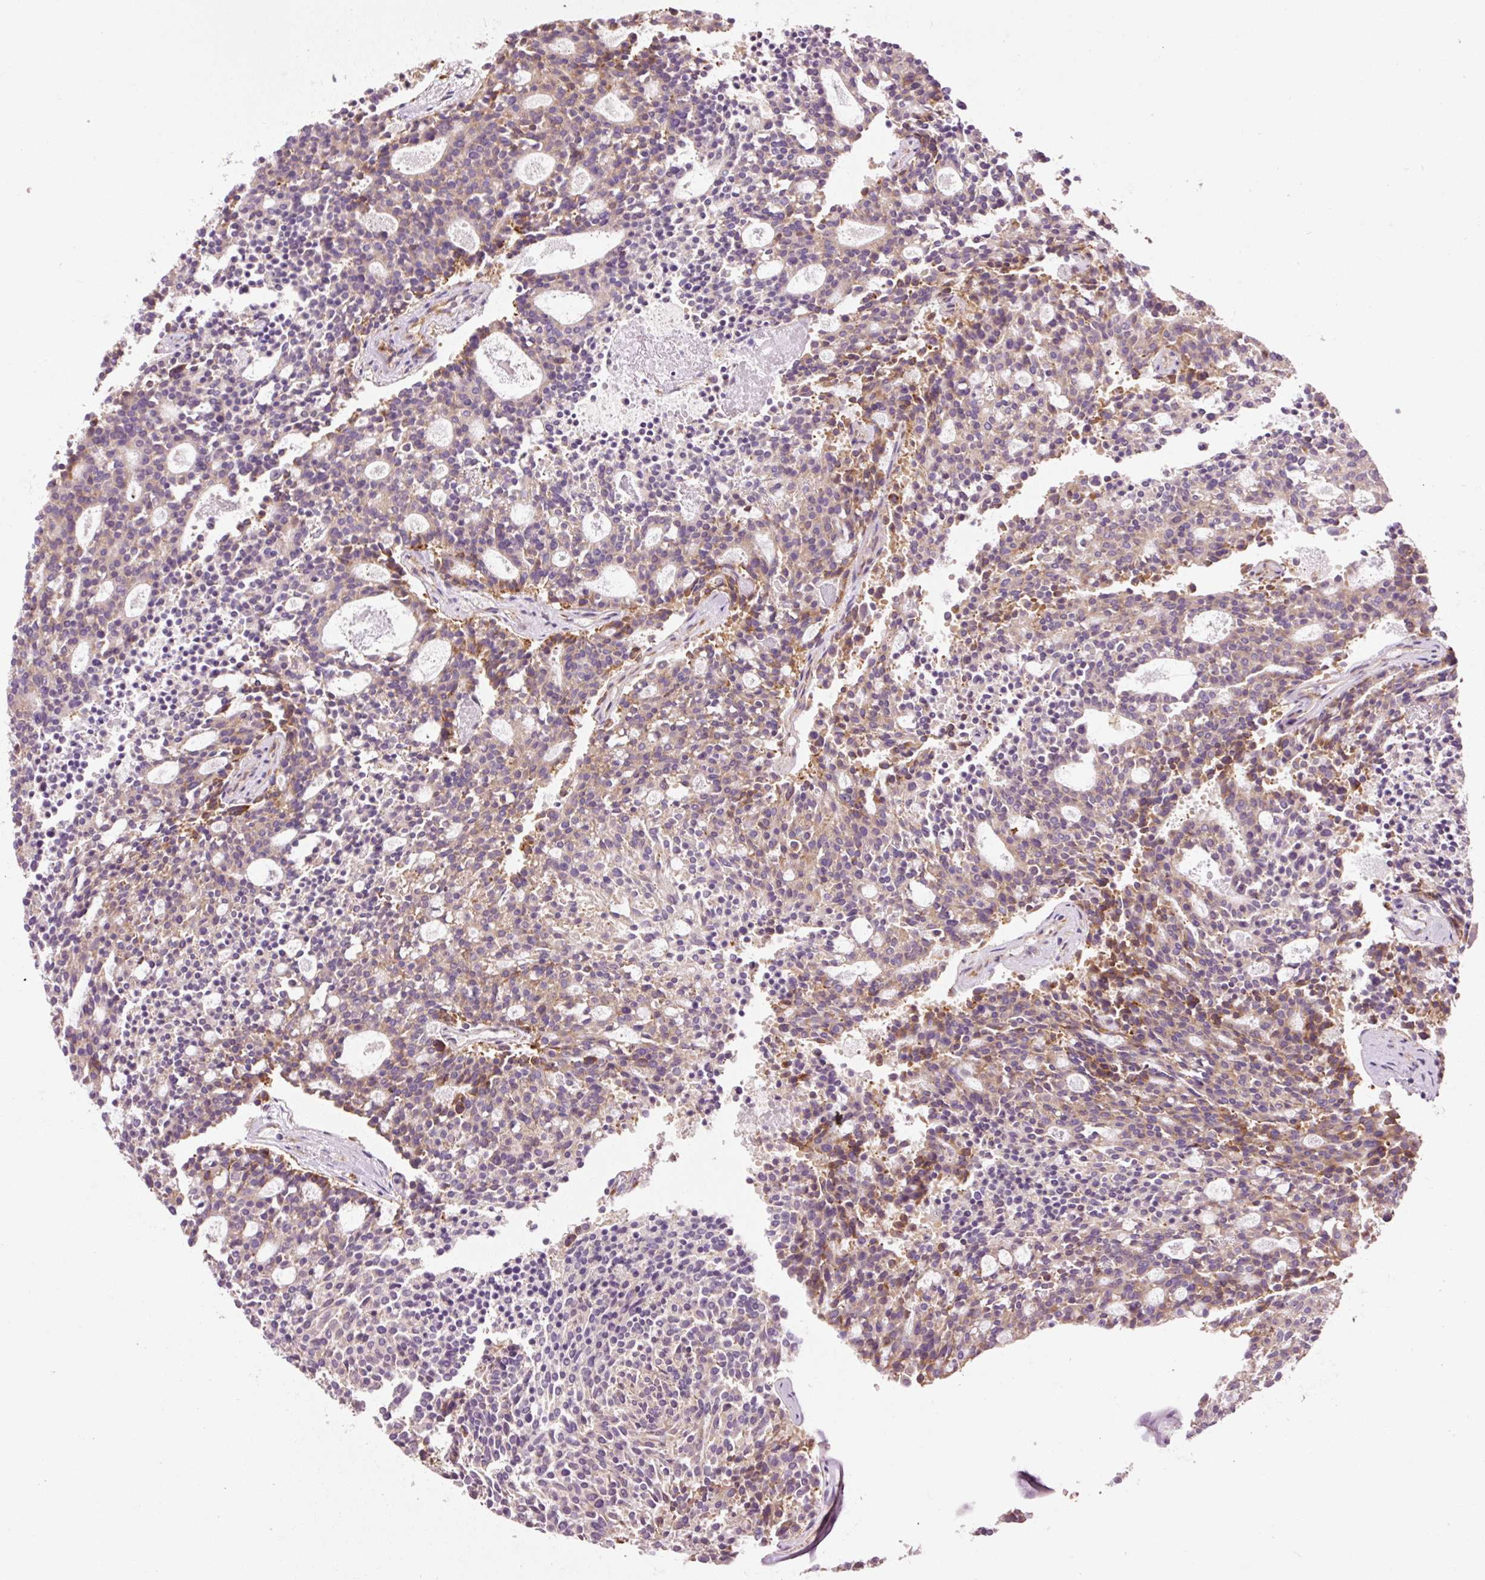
{"staining": {"intensity": "moderate", "quantity": ">75%", "location": "cytoplasmic/membranous"}, "tissue": "carcinoid", "cell_type": "Tumor cells", "image_type": "cancer", "snomed": [{"axis": "morphology", "description": "Carcinoid, malignant, NOS"}, {"axis": "topography", "description": "Pancreas"}], "caption": "Carcinoid (malignant) stained with a brown dye shows moderate cytoplasmic/membranous positive staining in about >75% of tumor cells.", "gene": "RPL10A", "patient": {"sex": "female", "age": 54}}